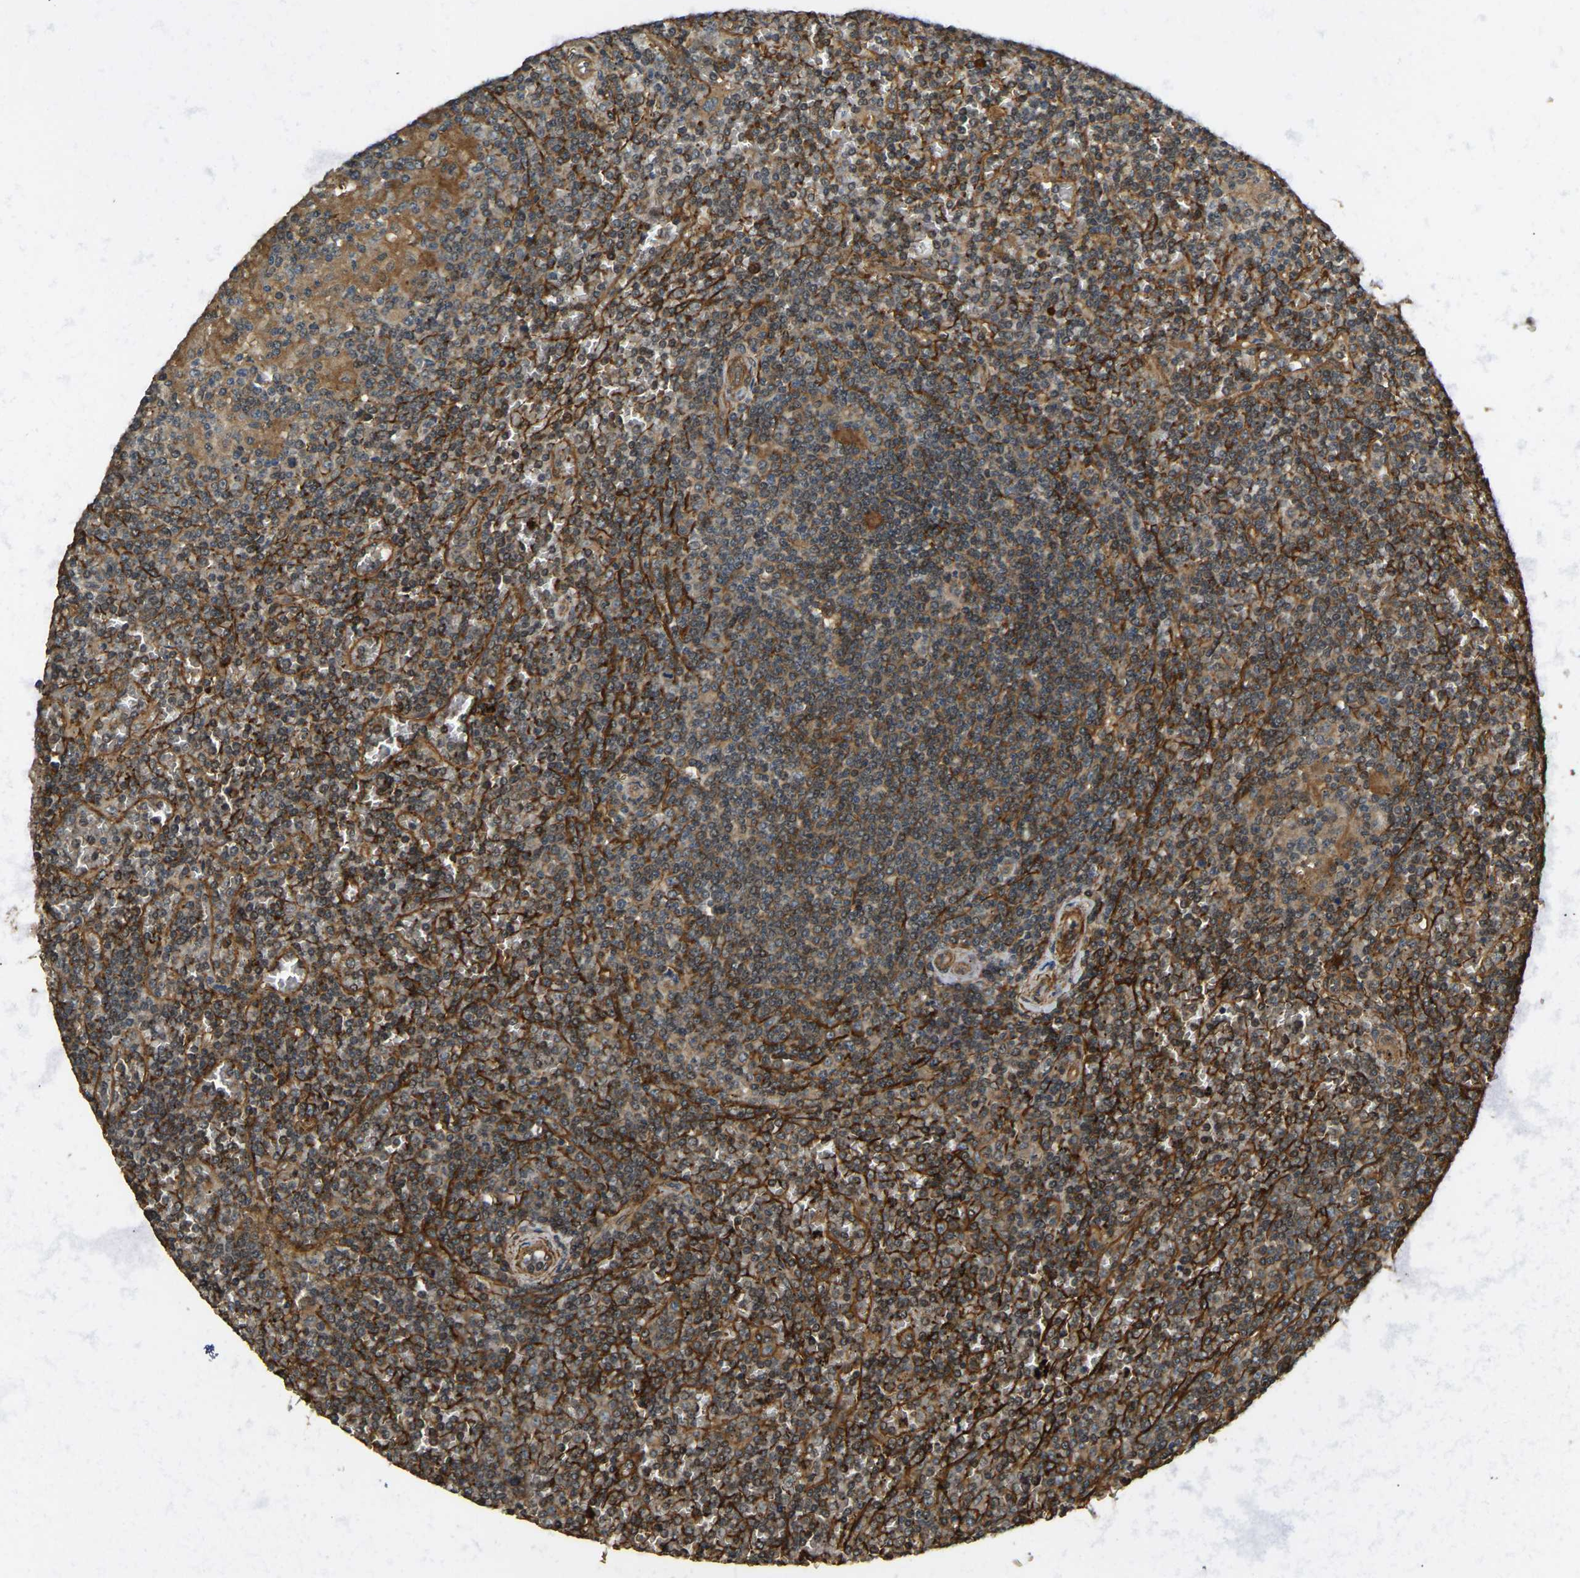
{"staining": {"intensity": "moderate", "quantity": ">75%", "location": "cytoplasmic/membranous"}, "tissue": "lymphoma", "cell_type": "Tumor cells", "image_type": "cancer", "snomed": [{"axis": "morphology", "description": "Malignant lymphoma, non-Hodgkin's type, Low grade"}, {"axis": "topography", "description": "Spleen"}], "caption": "DAB (3,3'-diaminobenzidine) immunohistochemical staining of malignant lymphoma, non-Hodgkin's type (low-grade) displays moderate cytoplasmic/membranous protein staining in about >75% of tumor cells. The protein of interest is shown in brown color, while the nuclei are stained blue.", "gene": "ERGIC1", "patient": {"sex": "female", "age": 19}}